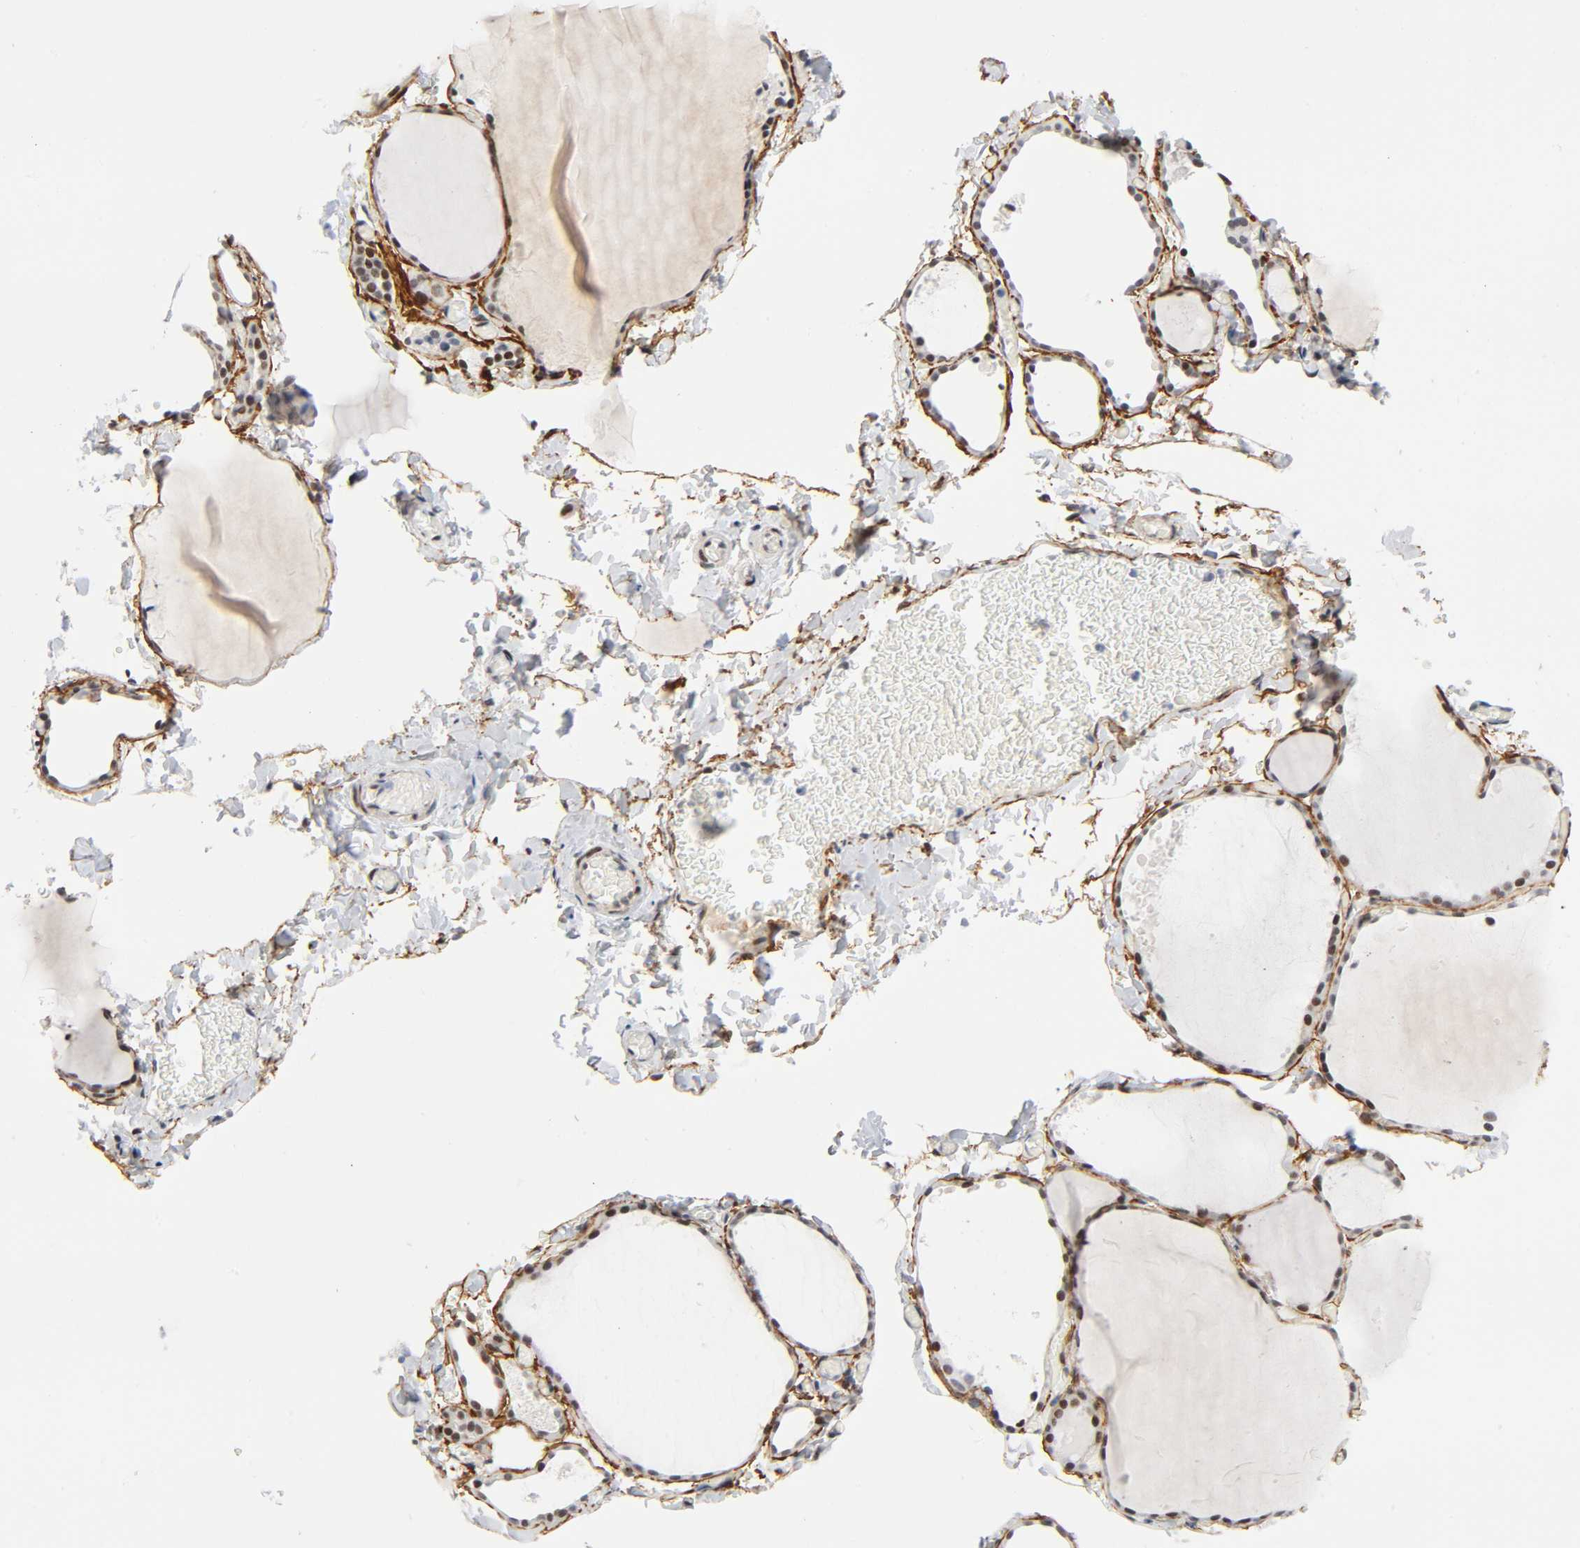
{"staining": {"intensity": "moderate", "quantity": ">75%", "location": "nuclear"}, "tissue": "thyroid gland", "cell_type": "Glandular cells", "image_type": "normal", "snomed": [{"axis": "morphology", "description": "Normal tissue, NOS"}, {"axis": "topography", "description": "Thyroid gland"}], "caption": "A brown stain labels moderate nuclear staining of a protein in glandular cells of unremarkable thyroid gland.", "gene": "DIDO1", "patient": {"sex": "female", "age": 22}}